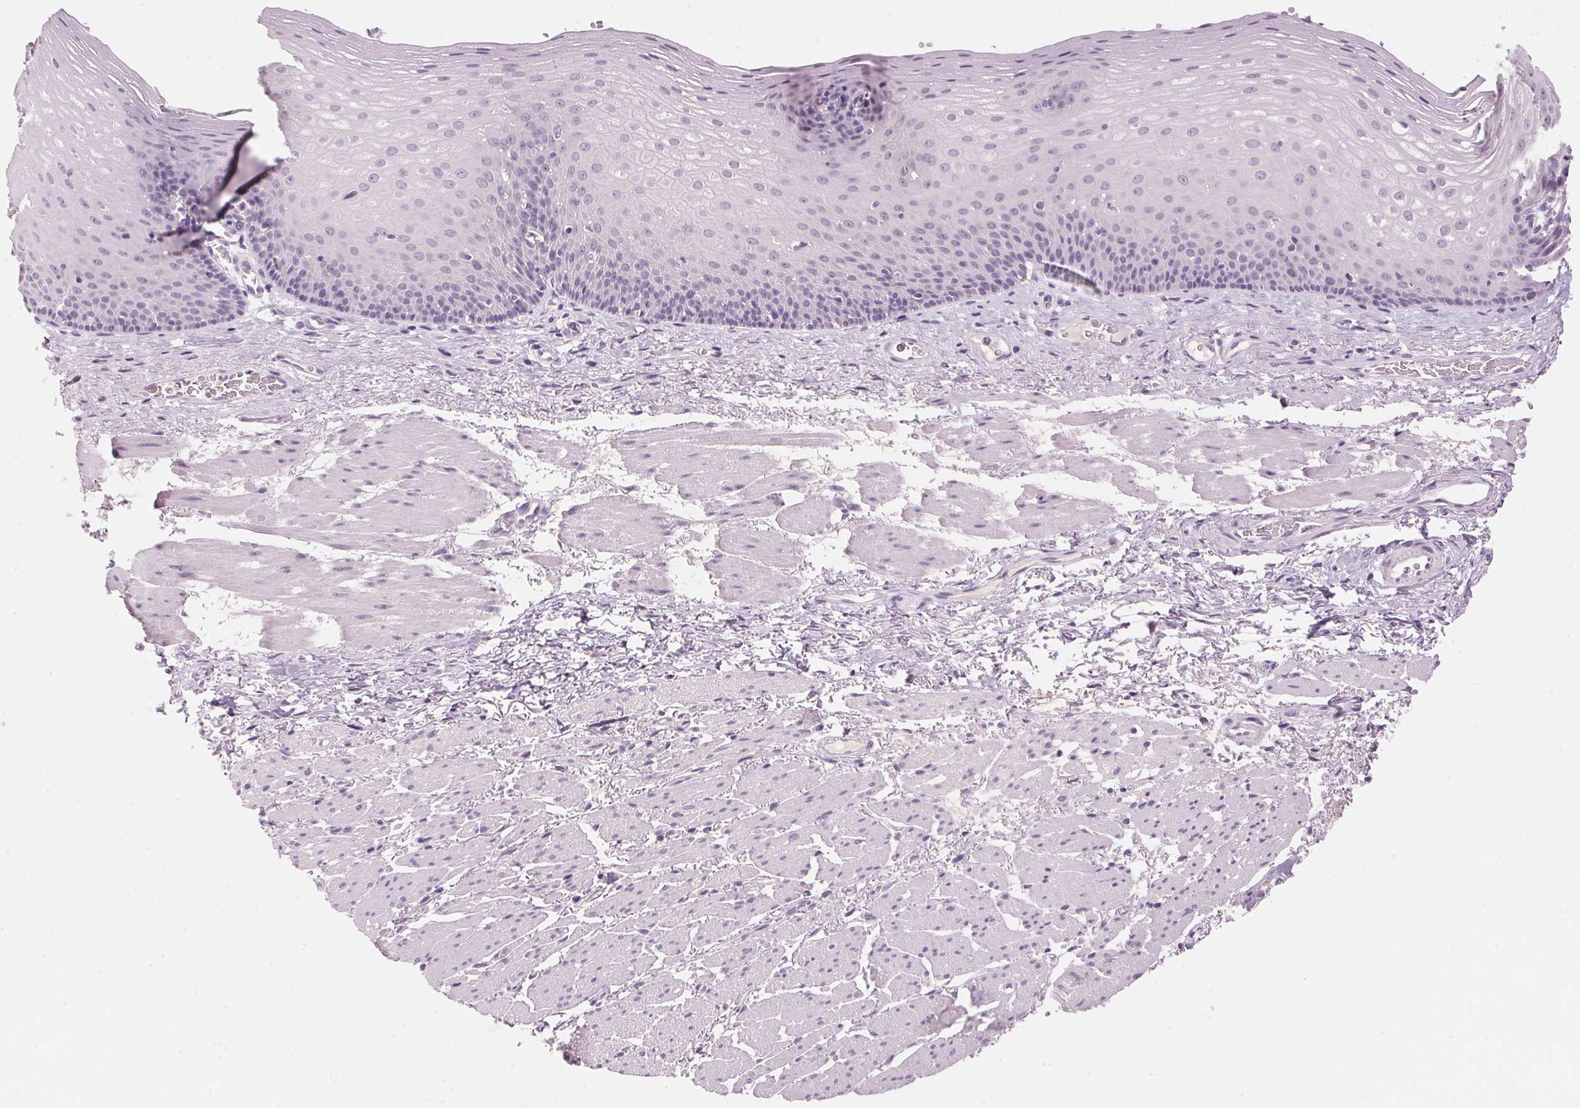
{"staining": {"intensity": "negative", "quantity": "none", "location": "none"}, "tissue": "esophagus", "cell_type": "Squamous epithelial cells", "image_type": "normal", "snomed": [{"axis": "morphology", "description": "Normal tissue, NOS"}, {"axis": "topography", "description": "Esophagus"}], "caption": "The photomicrograph reveals no staining of squamous epithelial cells in normal esophagus. The staining is performed using DAB brown chromogen with nuclei counter-stained in using hematoxylin.", "gene": "CYP11B1", "patient": {"sex": "male", "age": 76}}